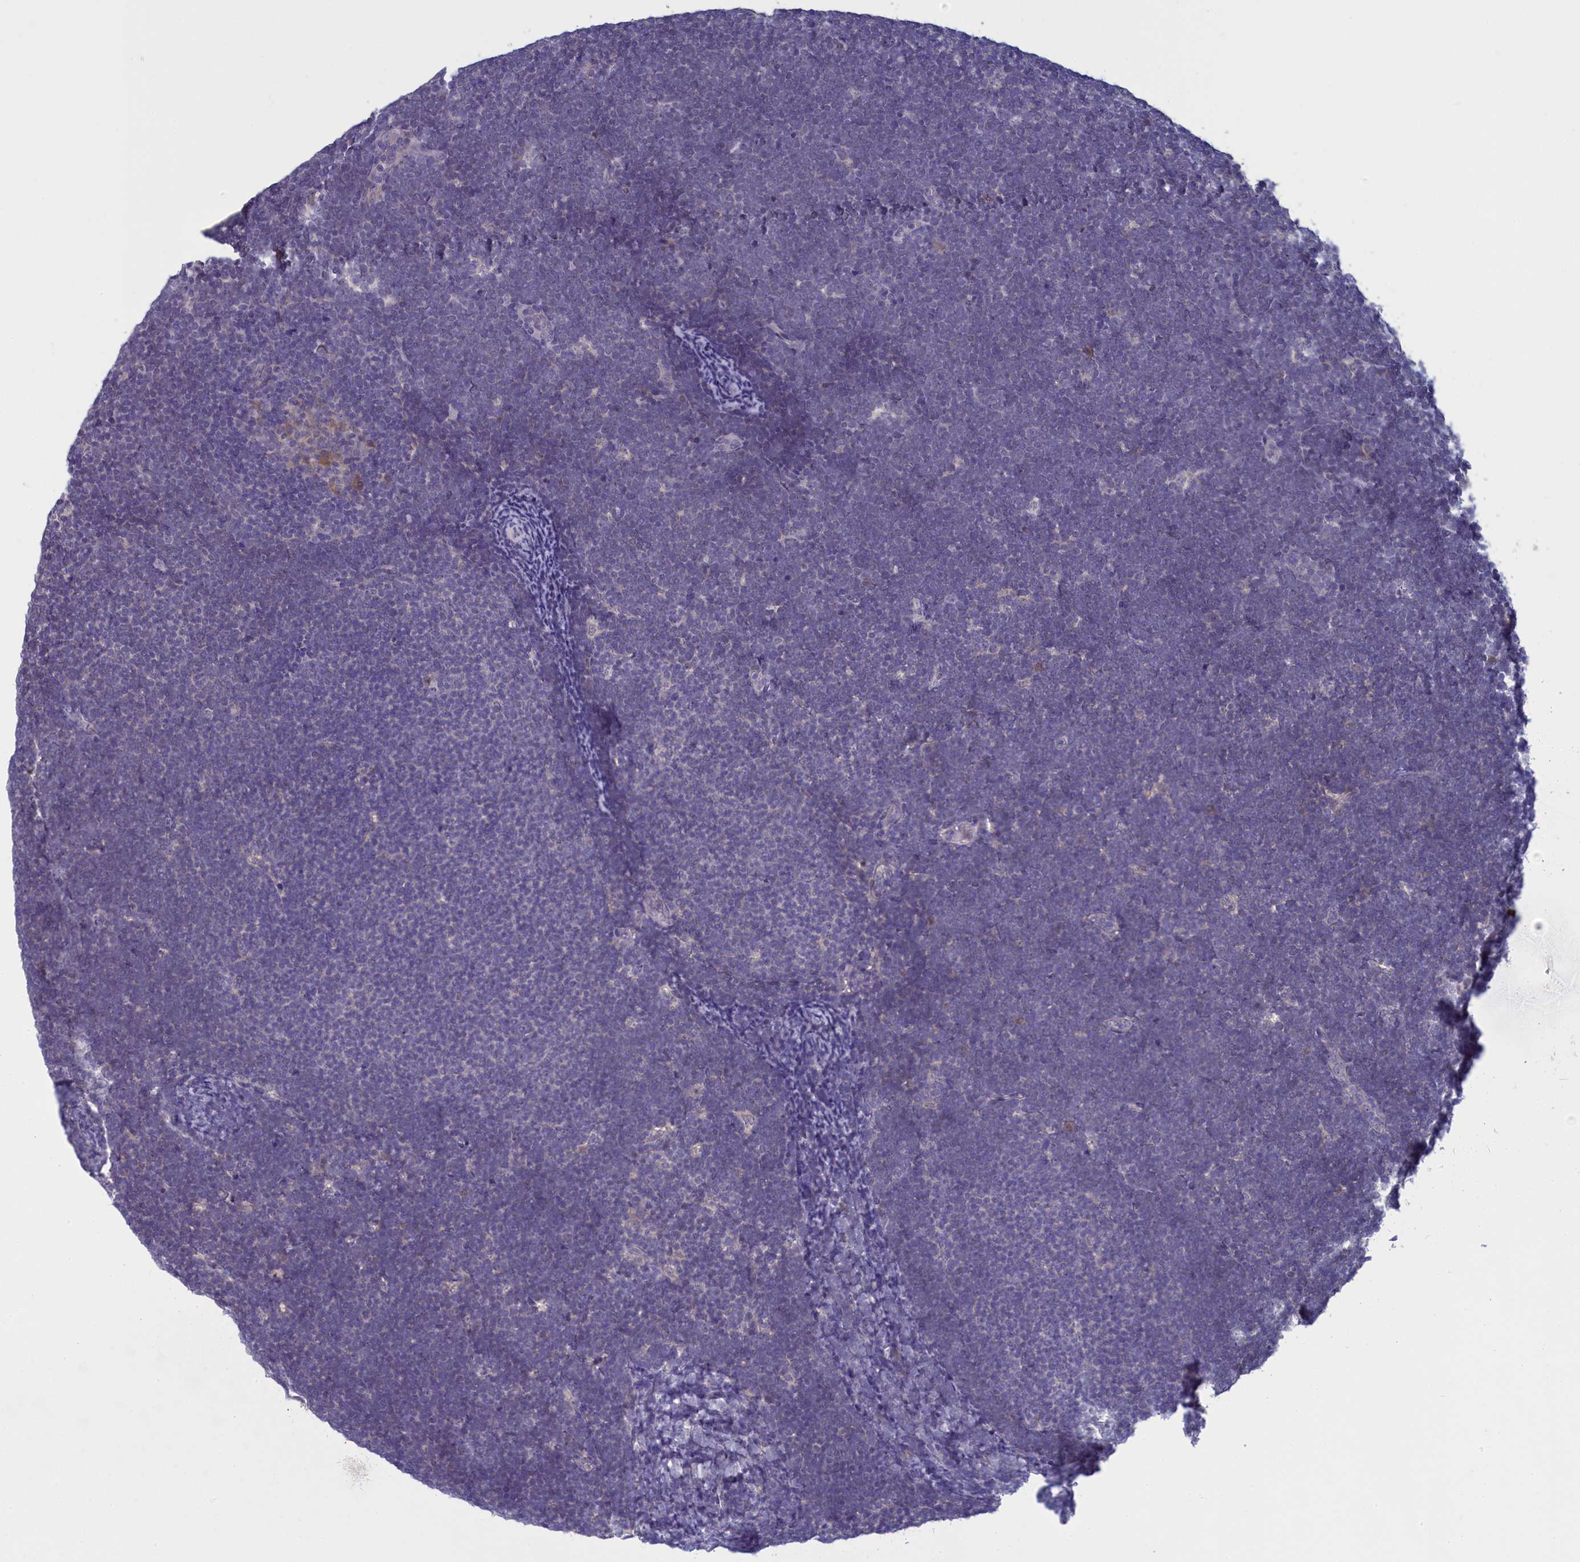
{"staining": {"intensity": "negative", "quantity": "none", "location": "none"}, "tissue": "lymphoma", "cell_type": "Tumor cells", "image_type": "cancer", "snomed": [{"axis": "morphology", "description": "Malignant lymphoma, non-Hodgkin's type, High grade"}, {"axis": "topography", "description": "Lymph node"}], "caption": "Tumor cells show no significant protein expression in lymphoma. (DAB (3,3'-diaminobenzidine) IHC, high magnification).", "gene": "UCHL3", "patient": {"sex": "male", "age": 13}}